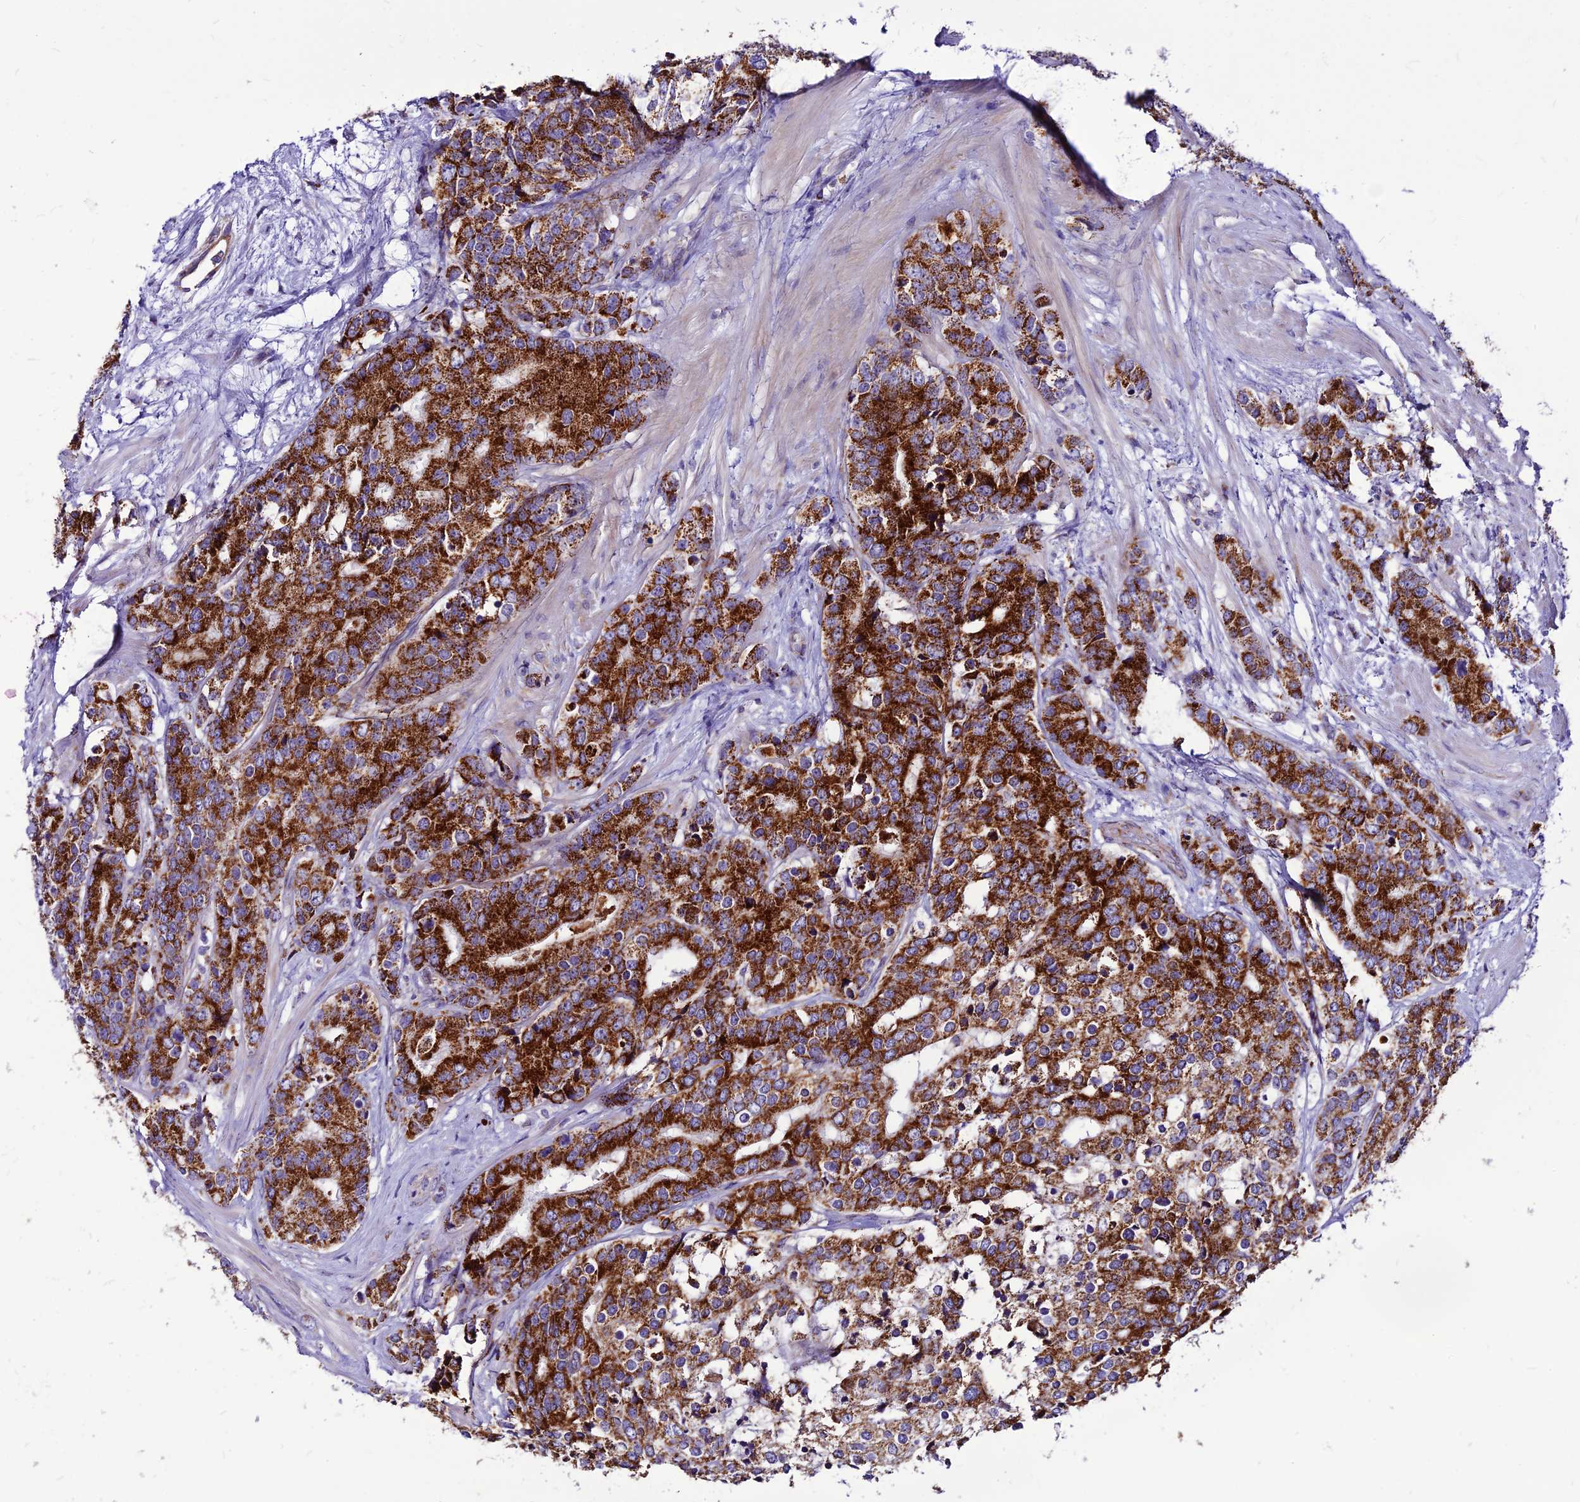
{"staining": {"intensity": "strong", "quantity": ">75%", "location": "cytoplasmic/membranous"}, "tissue": "prostate cancer", "cell_type": "Tumor cells", "image_type": "cancer", "snomed": [{"axis": "morphology", "description": "Adenocarcinoma, High grade"}, {"axis": "topography", "description": "Prostate"}], "caption": "Immunohistochemical staining of high-grade adenocarcinoma (prostate) exhibits high levels of strong cytoplasmic/membranous protein positivity in approximately >75% of tumor cells.", "gene": "ECI1", "patient": {"sex": "male", "age": 62}}